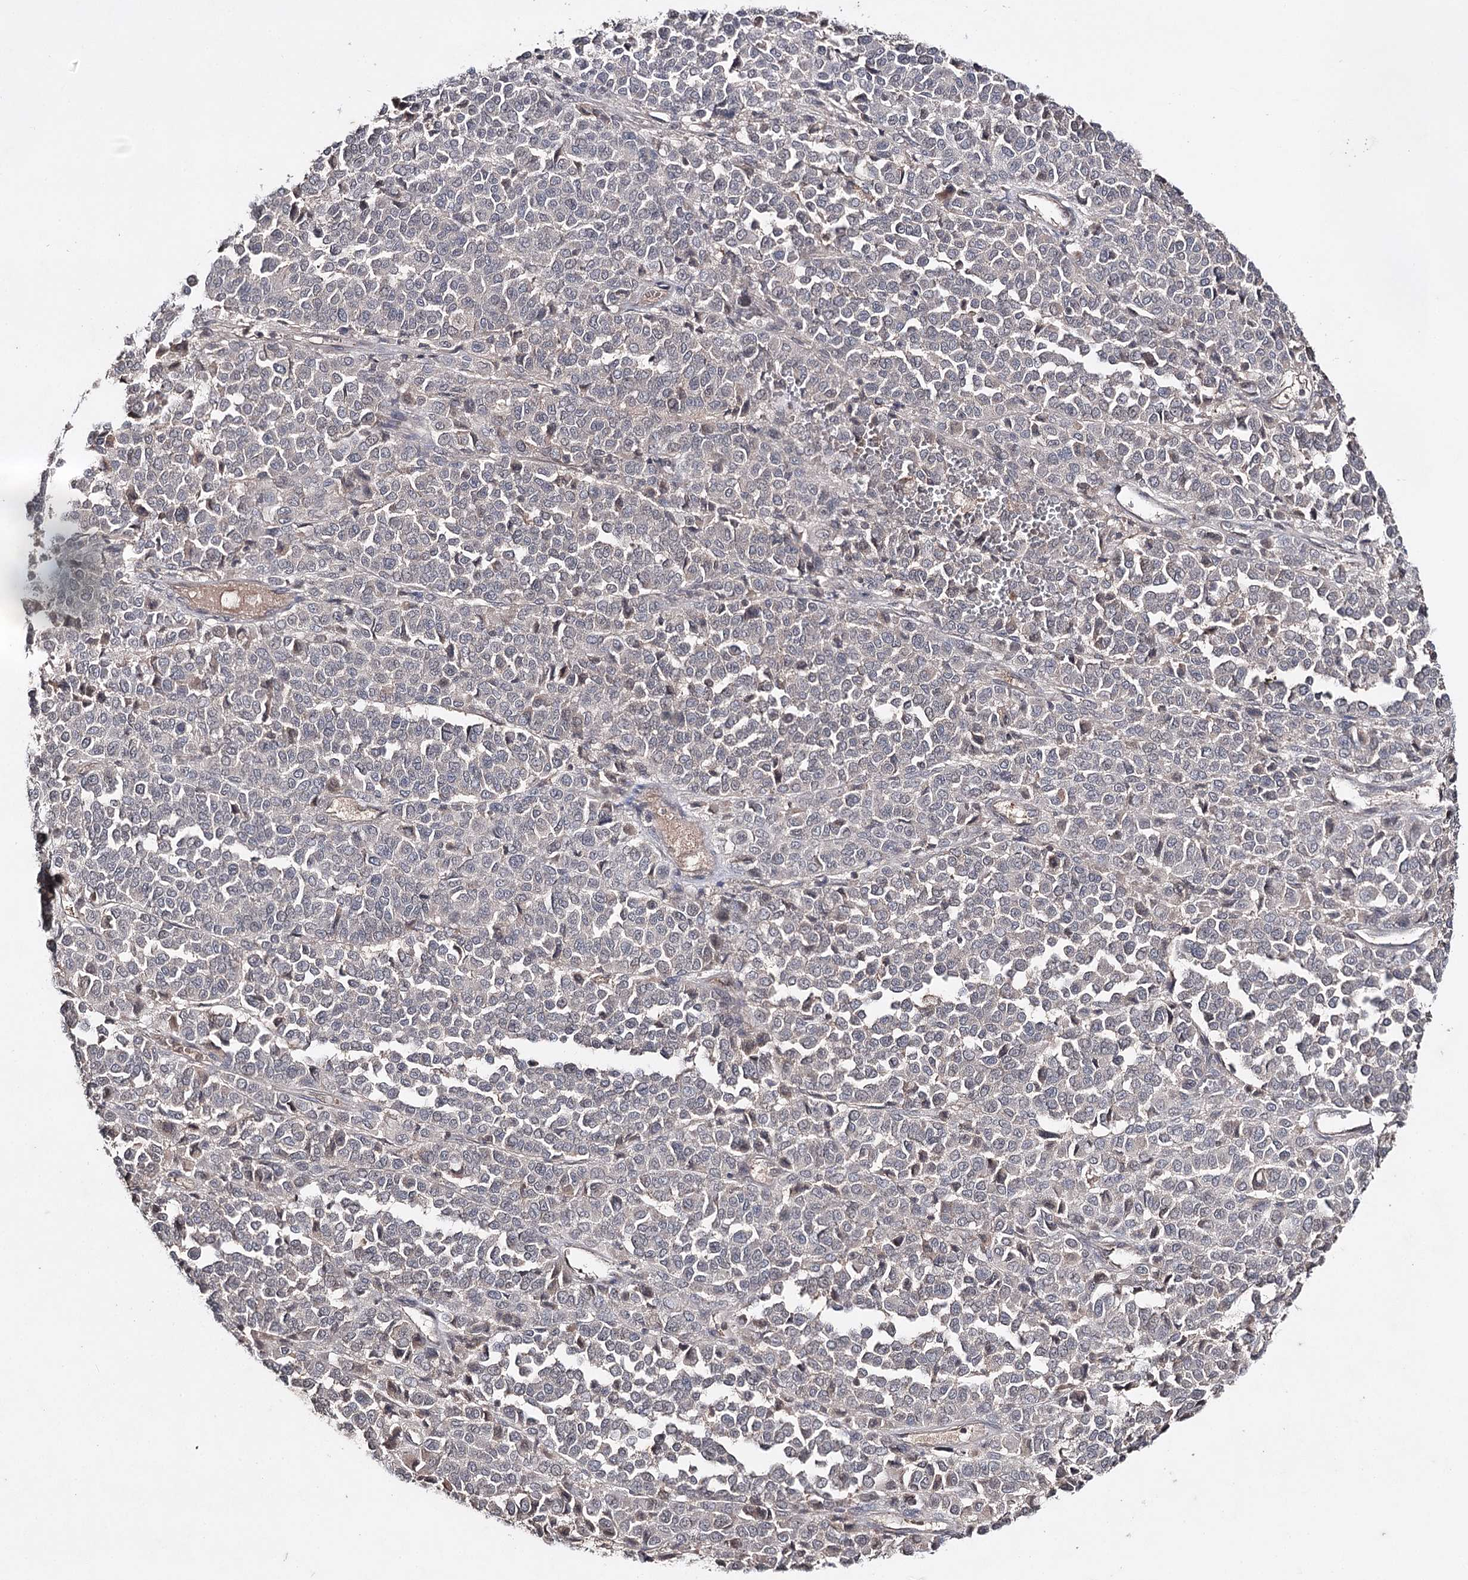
{"staining": {"intensity": "negative", "quantity": "none", "location": "none"}, "tissue": "melanoma", "cell_type": "Tumor cells", "image_type": "cancer", "snomed": [{"axis": "morphology", "description": "Malignant melanoma, Metastatic site"}, {"axis": "topography", "description": "Pancreas"}], "caption": "This is an immunohistochemistry histopathology image of melanoma. There is no positivity in tumor cells.", "gene": "SYNGR3", "patient": {"sex": "female", "age": 30}}